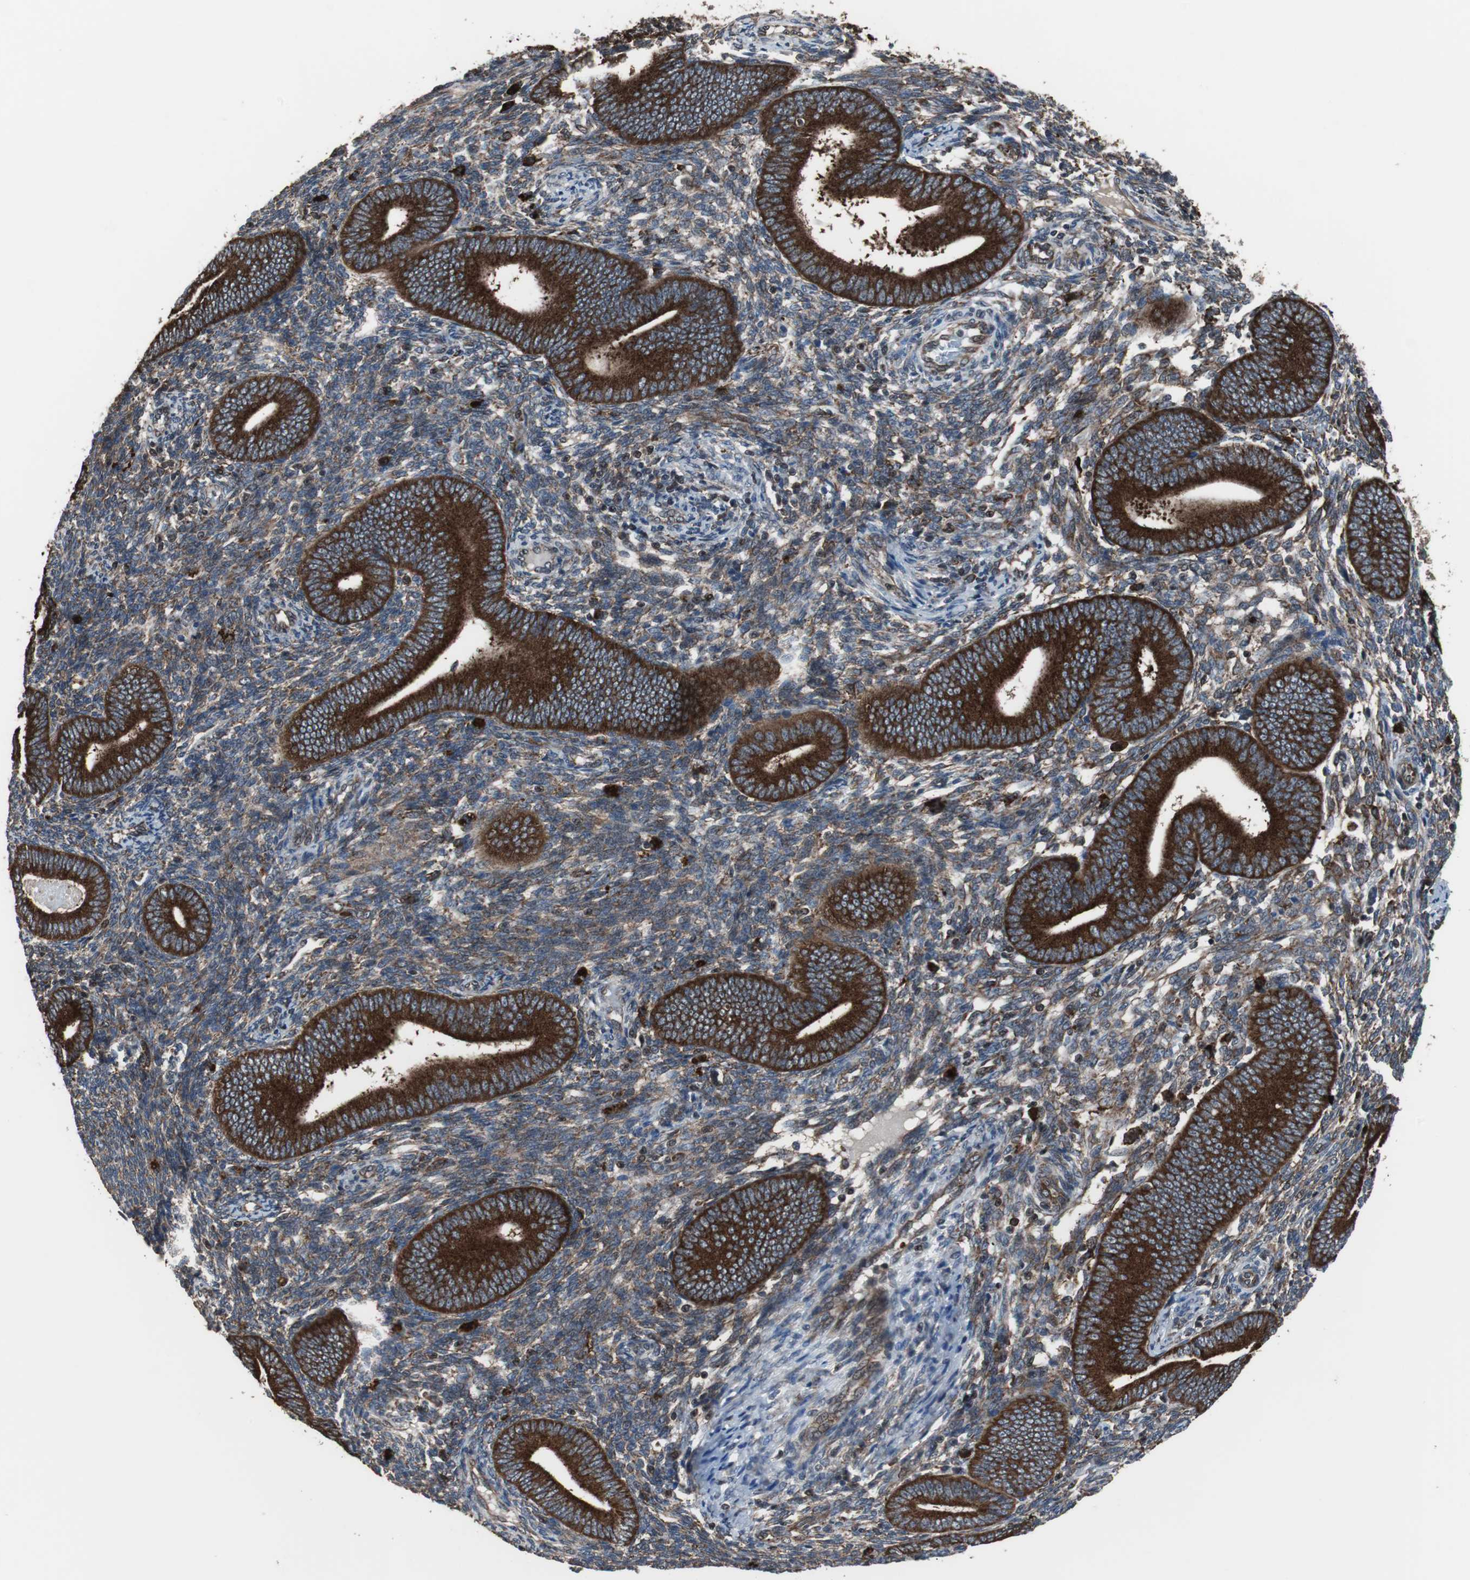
{"staining": {"intensity": "moderate", "quantity": "25%-75%", "location": "cytoplasmic/membranous"}, "tissue": "endometrium", "cell_type": "Cells in endometrial stroma", "image_type": "normal", "snomed": [{"axis": "morphology", "description": "Normal tissue, NOS"}, {"axis": "topography", "description": "Uterus"}, {"axis": "topography", "description": "Endometrium"}], "caption": "High-power microscopy captured an IHC photomicrograph of unremarkable endometrium, revealing moderate cytoplasmic/membranous staining in about 25%-75% of cells in endometrial stroma. (DAB (3,3'-diaminobenzidine) = brown stain, brightfield microscopy at high magnification).", "gene": "USP10", "patient": {"sex": "female", "age": 33}}